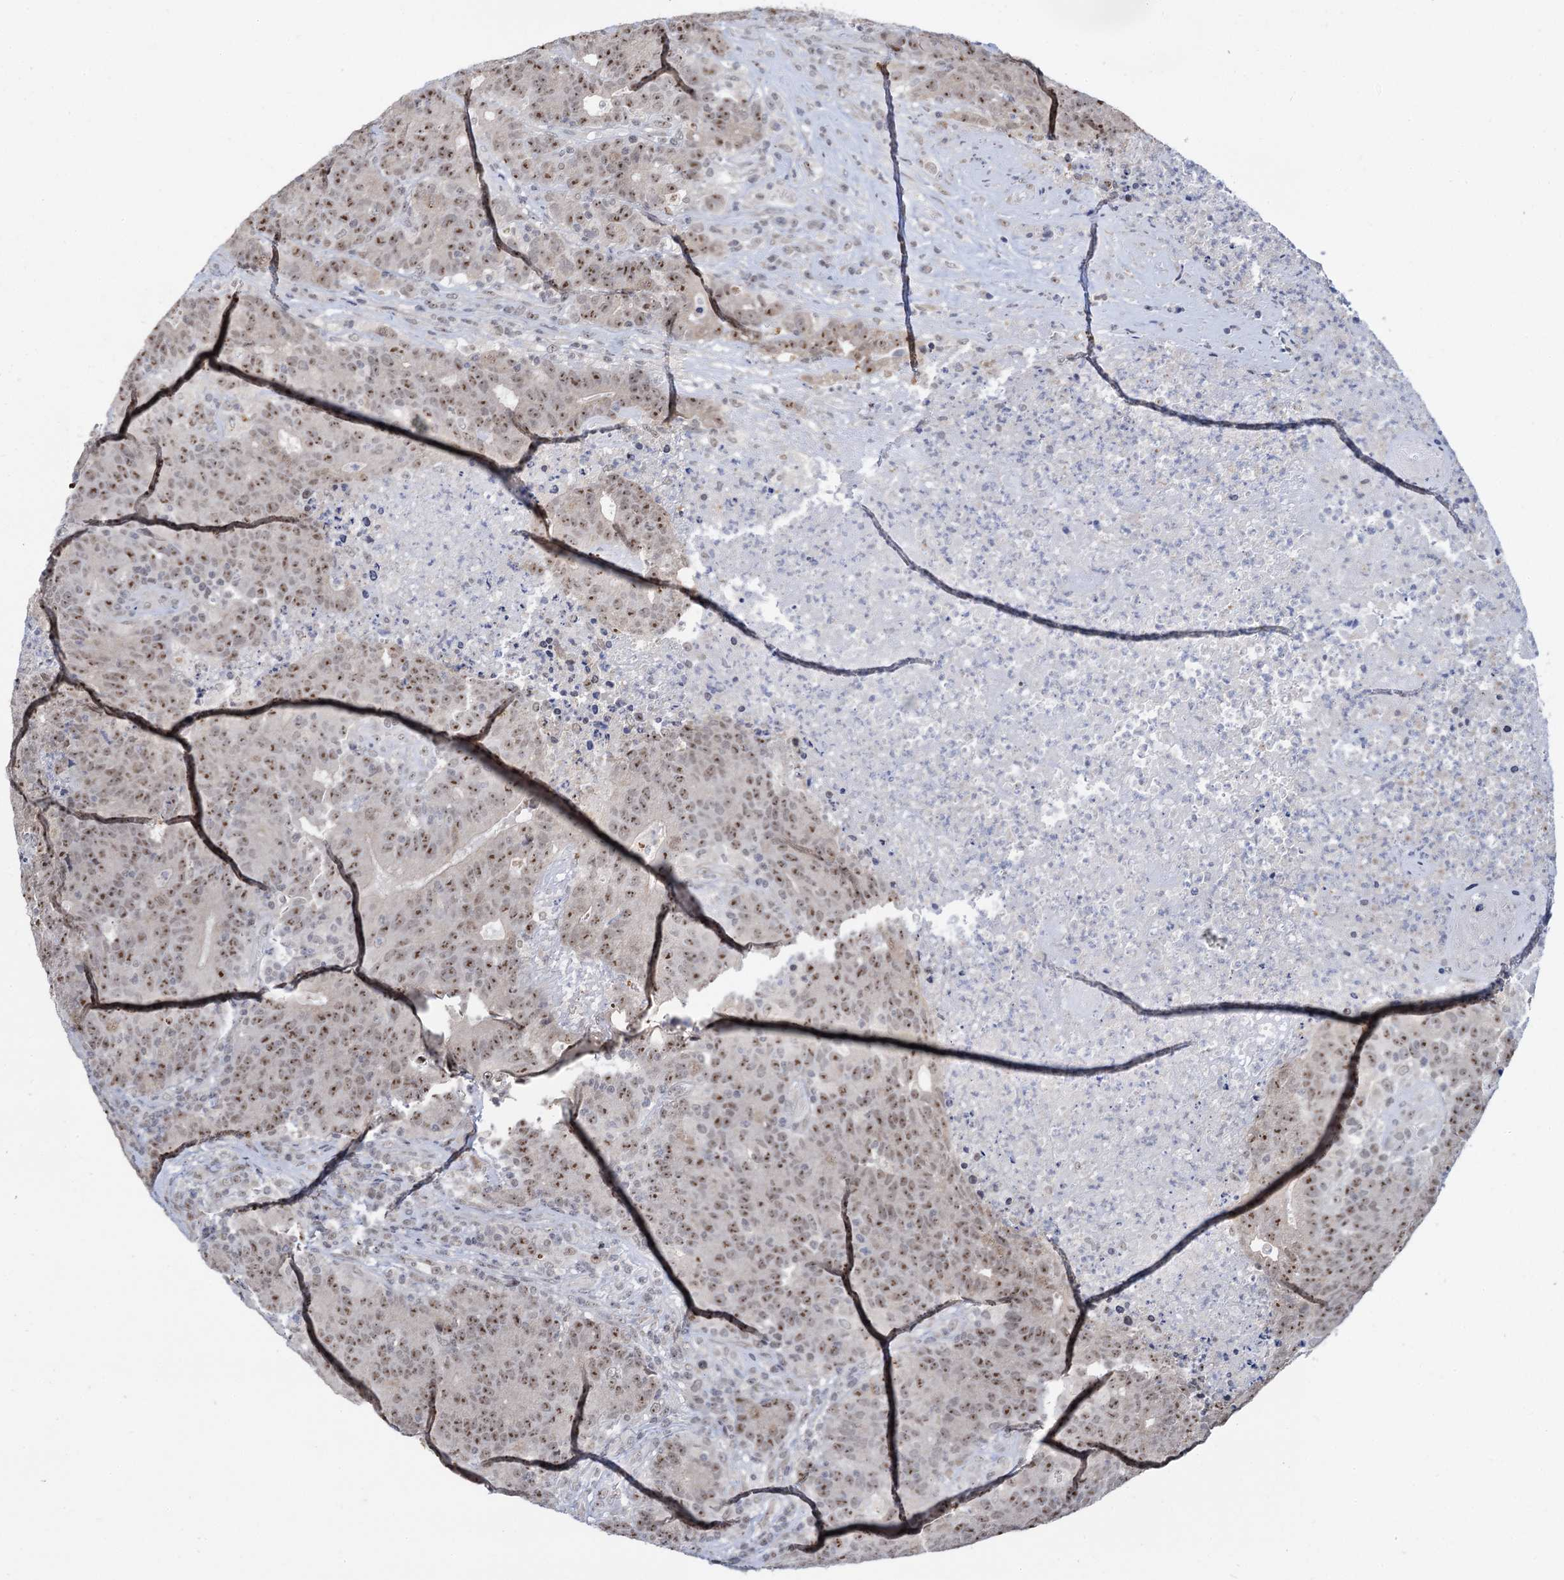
{"staining": {"intensity": "moderate", "quantity": ">75%", "location": "nuclear"}, "tissue": "colorectal cancer", "cell_type": "Tumor cells", "image_type": "cancer", "snomed": [{"axis": "morphology", "description": "Adenocarcinoma, NOS"}, {"axis": "topography", "description": "Colon"}], "caption": "Protein staining shows moderate nuclear positivity in approximately >75% of tumor cells in adenocarcinoma (colorectal).", "gene": "NAT10", "patient": {"sex": "female", "age": 75}}